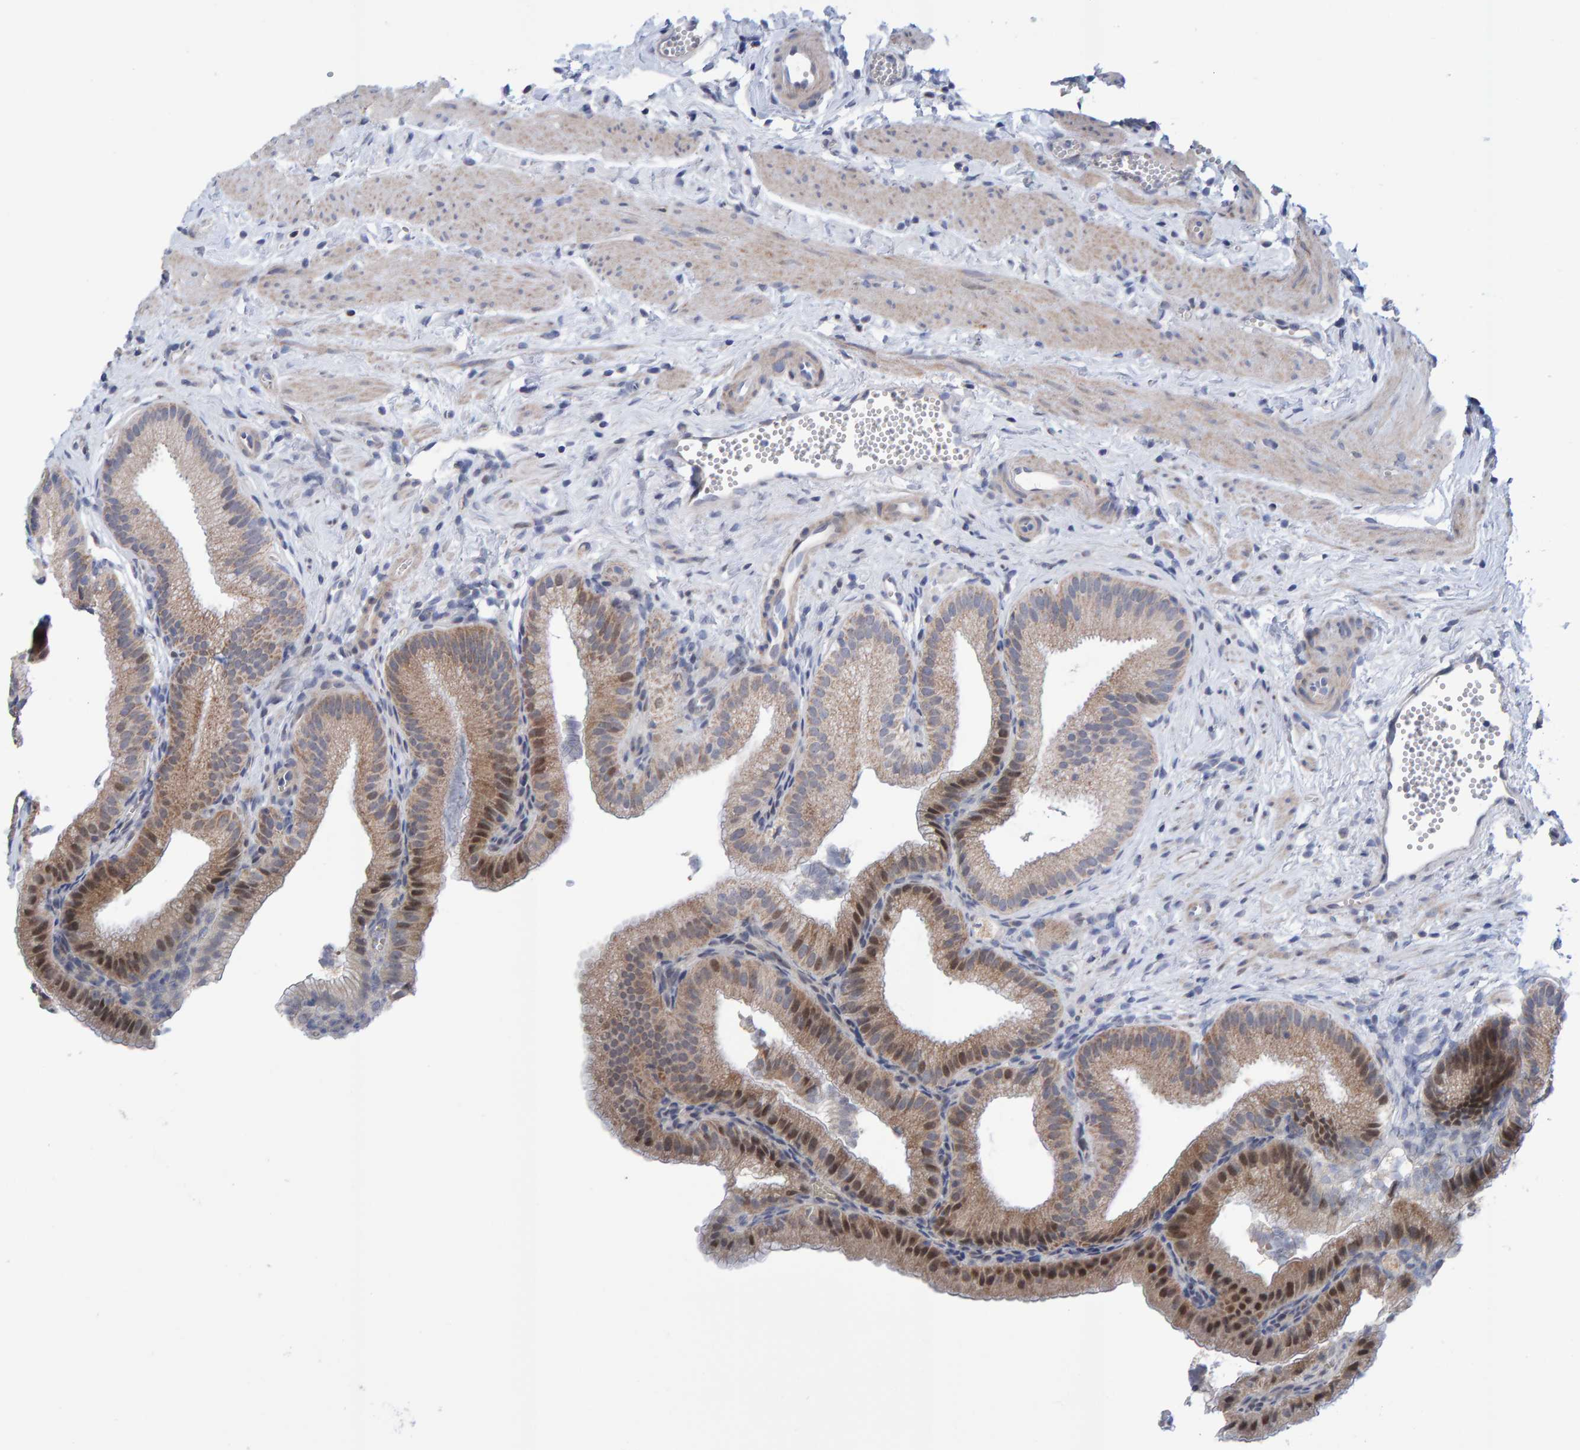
{"staining": {"intensity": "moderate", "quantity": ">75%", "location": "cytoplasmic/membranous,nuclear"}, "tissue": "gallbladder", "cell_type": "Glandular cells", "image_type": "normal", "snomed": [{"axis": "morphology", "description": "Normal tissue, NOS"}, {"axis": "topography", "description": "Gallbladder"}], "caption": "IHC (DAB) staining of benign human gallbladder displays moderate cytoplasmic/membranous,nuclear protein staining in approximately >75% of glandular cells.", "gene": "USP43", "patient": {"sex": "male", "age": 38}}